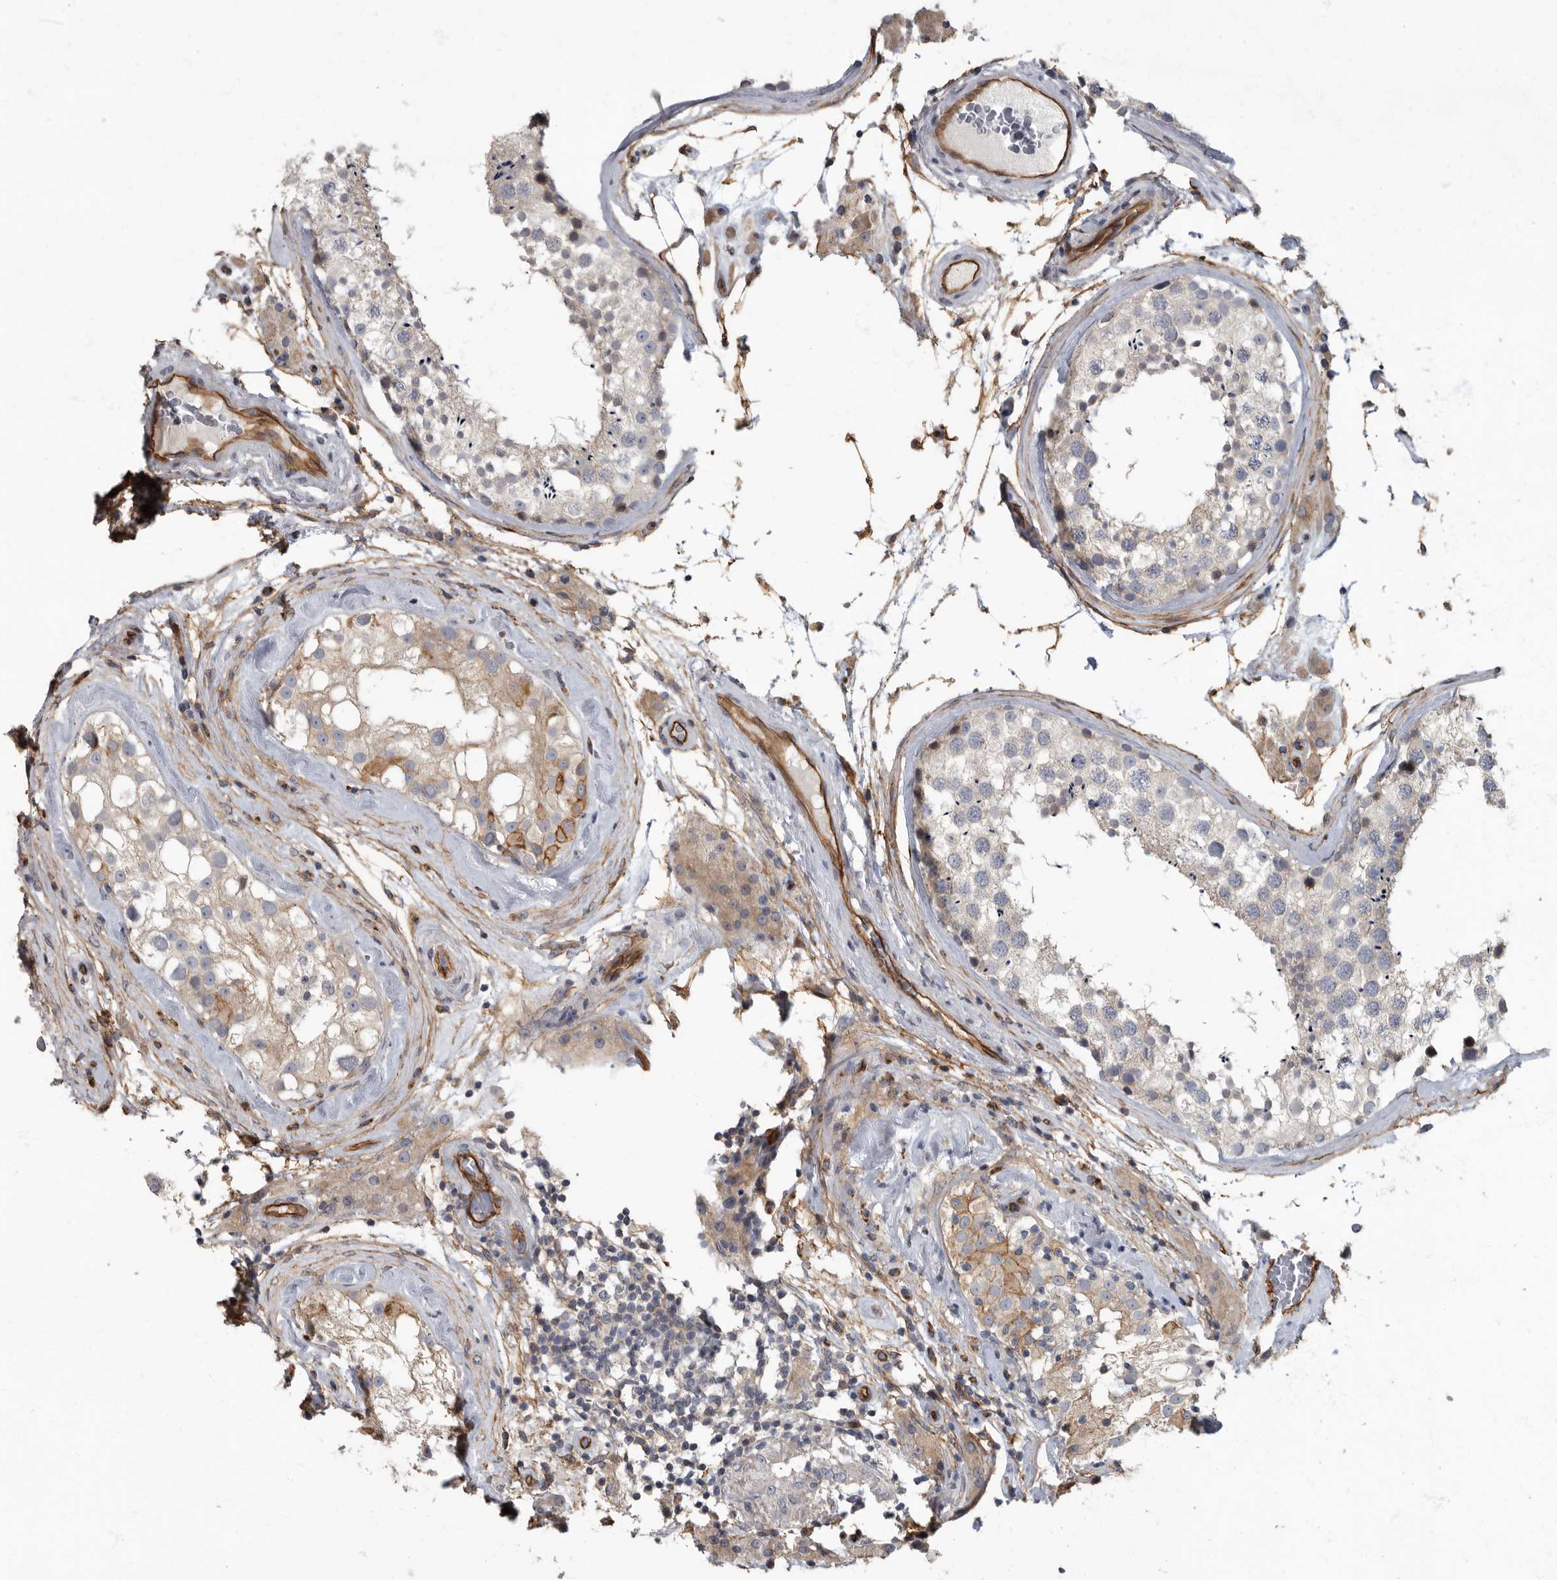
{"staining": {"intensity": "moderate", "quantity": "<25%", "location": "cytoplasmic/membranous"}, "tissue": "testis", "cell_type": "Cells in seminiferous ducts", "image_type": "normal", "snomed": [{"axis": "morphology", "description": "Normal tissue, NOS"}, {"axis": "topography", "description": "Testis"}], "caption": "An immunohistochemistry (IHC) photomicrograph of normal tissue is shown. Protein staining in brown labels moderate cytoplasmic/membranous positivity in testis within cells in seminiferous ducts. (Brightfield microscopy of DAB IHC at high magnification).", "gene": "PDK1", "patient": {"sex": "male", "age": 46}}